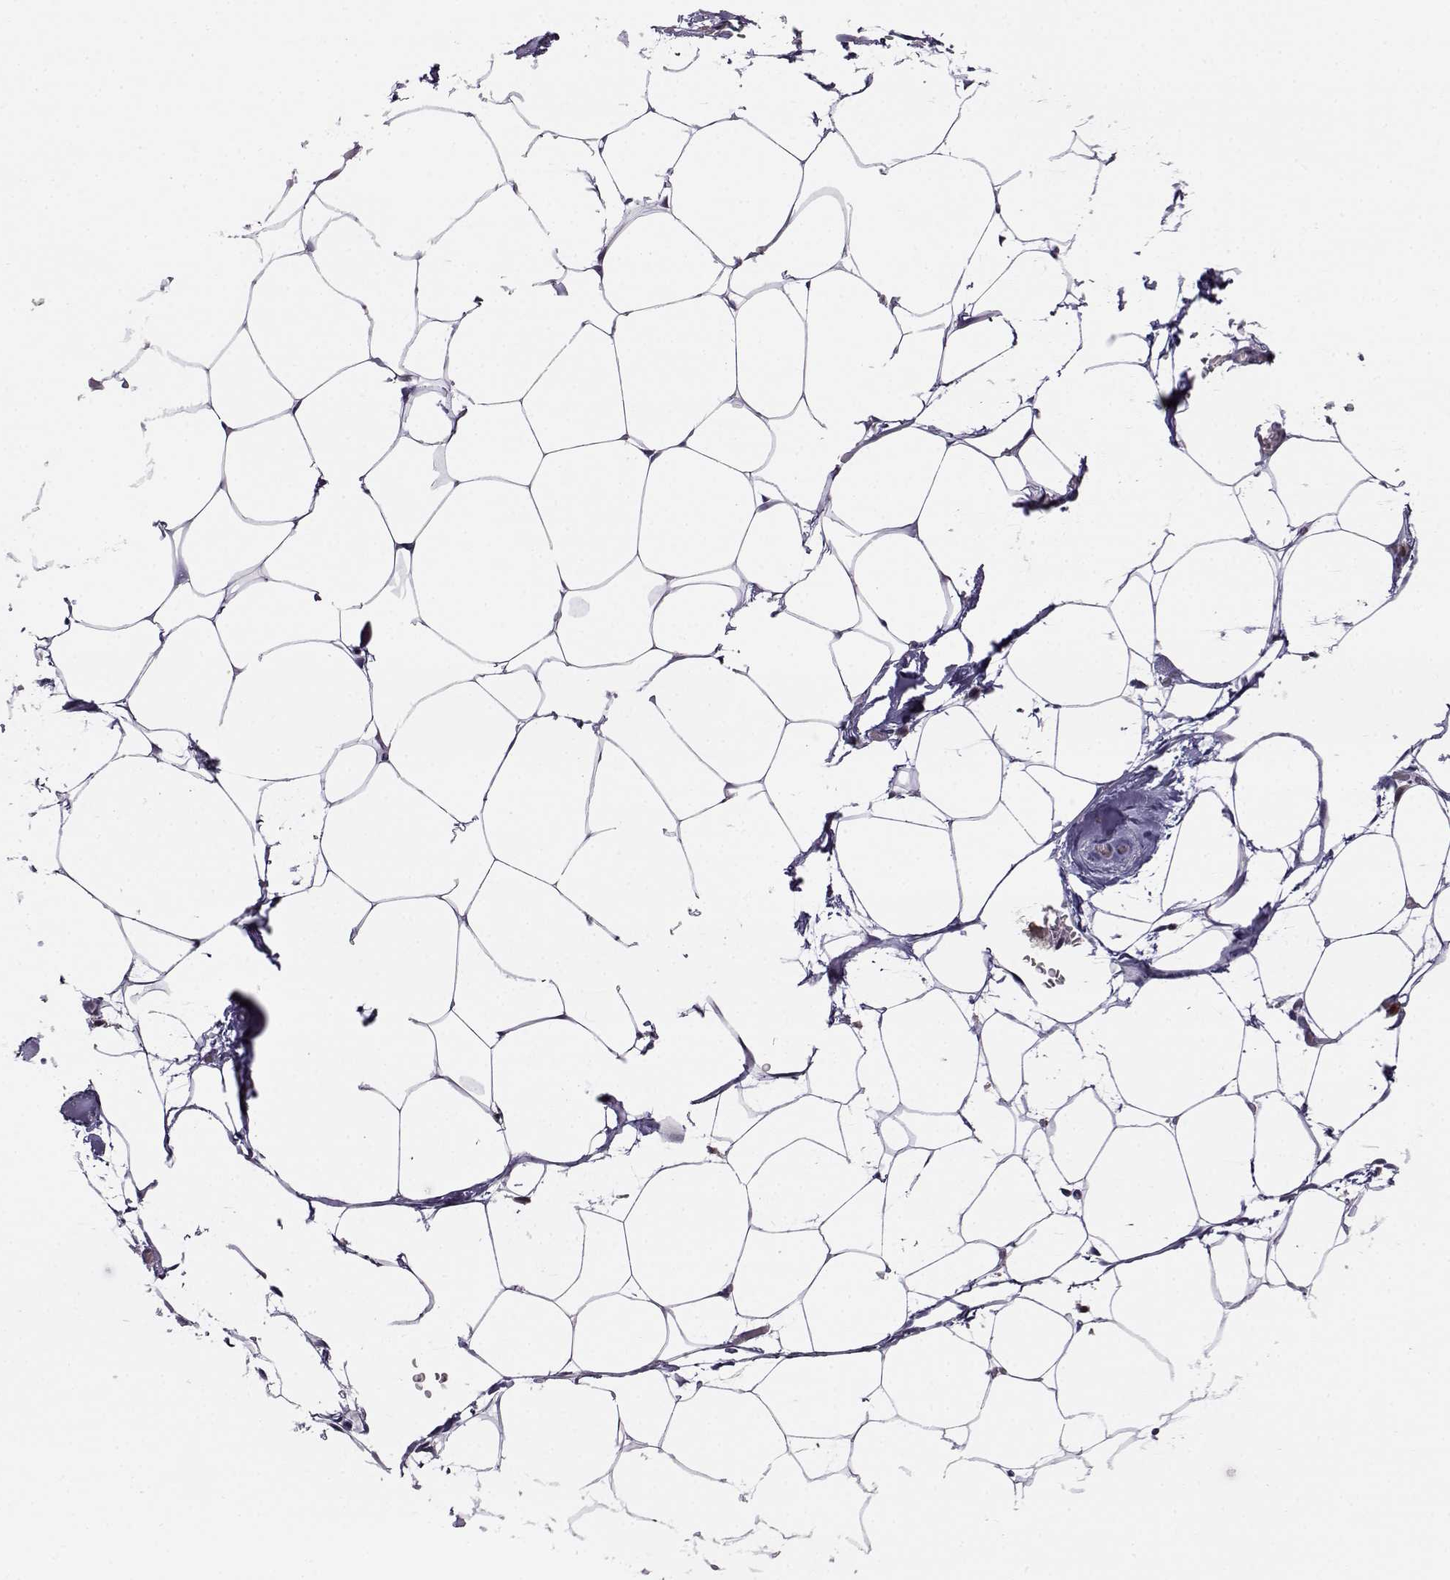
{"staining": {"intensity": "negative", "quantity": "none", "location": "none"}, "tissue": "adipose tissue", "cell_type": "Adipocytes", "image_type": "normal", "snomed": [{"axis": "morphology", "description": "Normal tissue, NOS"}, {"axis": "topography", "description": "Adipose tissue"}], "caption": "Immunohistochemistry (IHC) micrograph of benign adipose tissue: human adipose tissue stained with DAB reveals no significant protein staining in adipocytes.", "gene": "AKR1B1", "patient": {"sex": "male", "age": 57}}